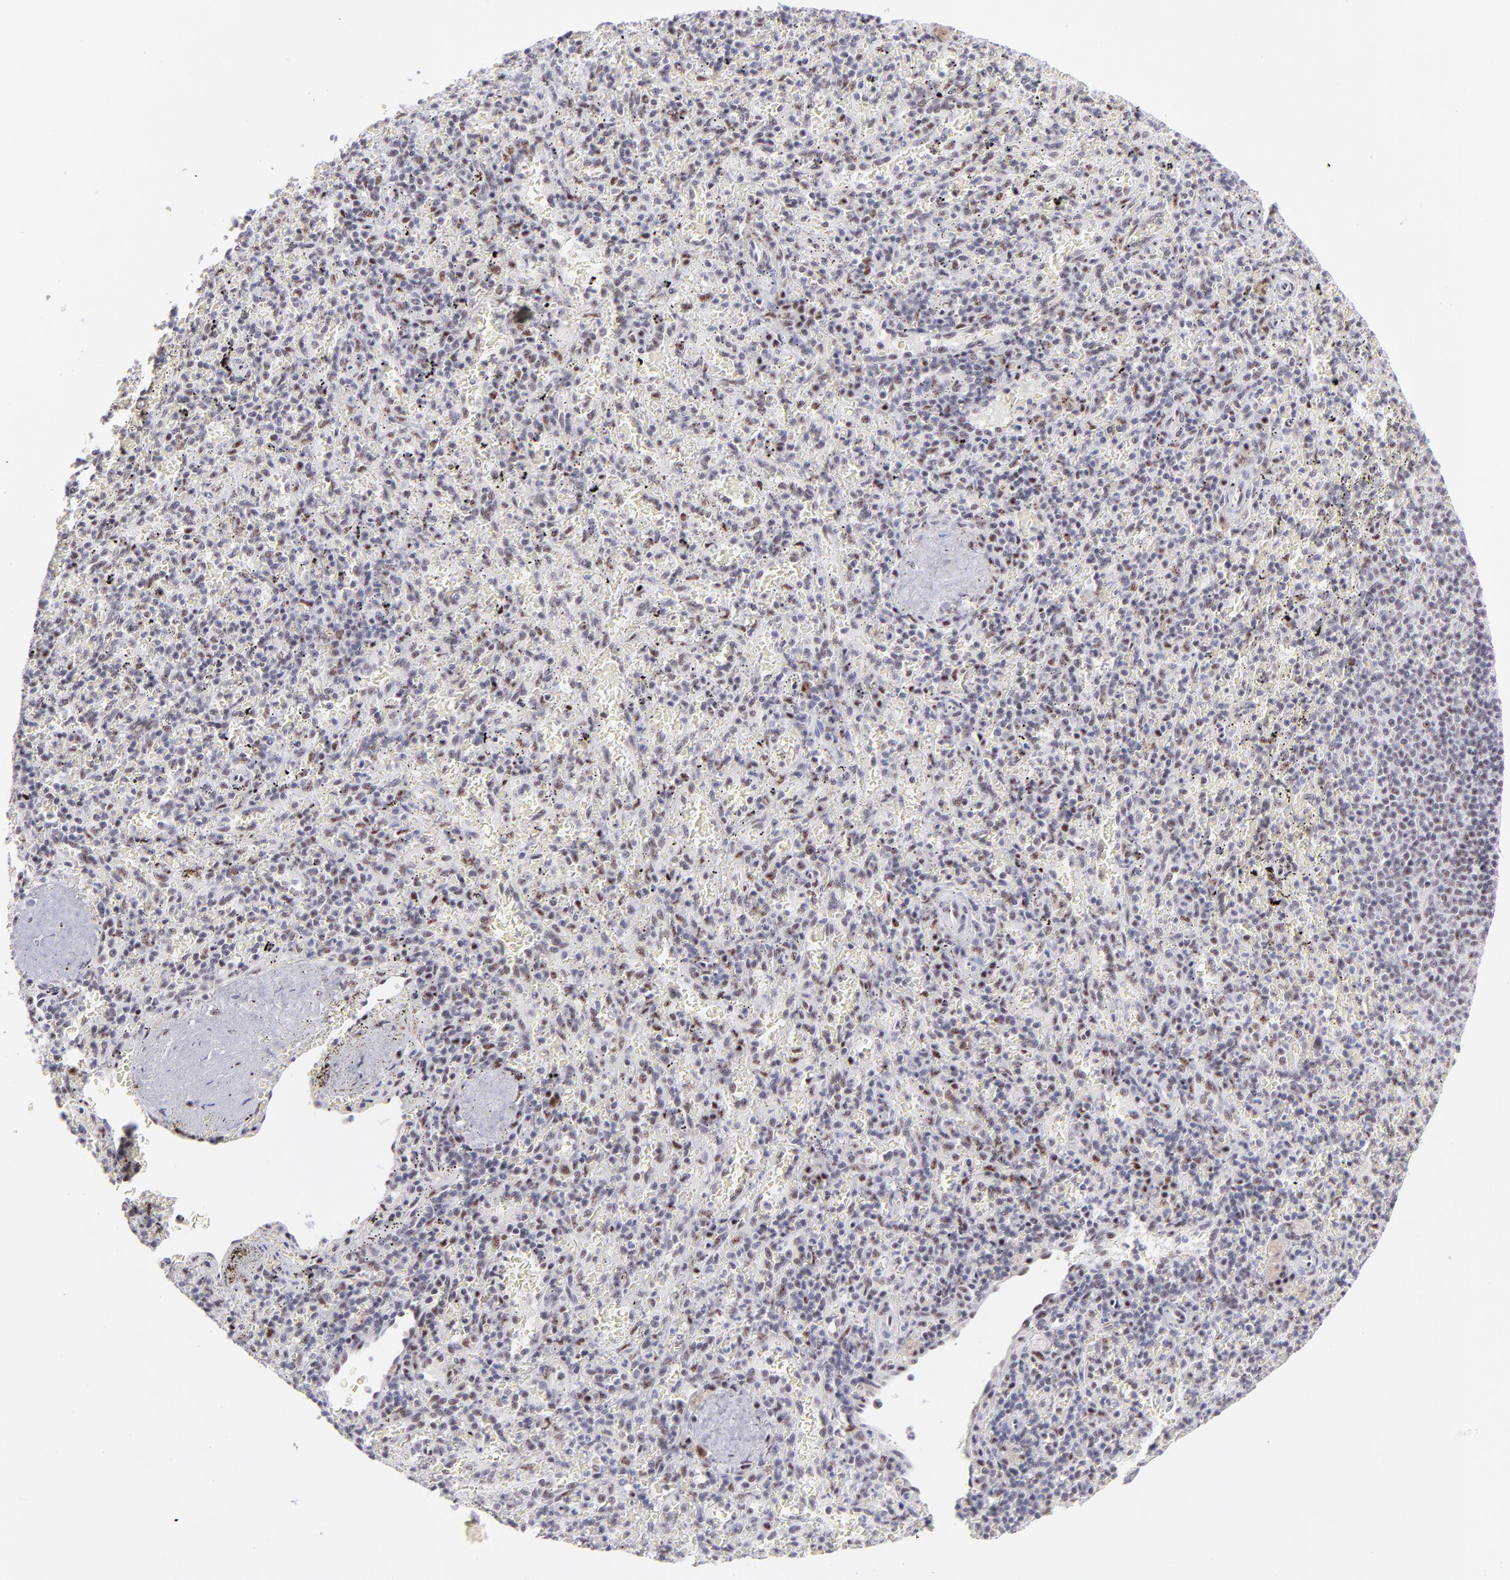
{"staining": {"intensity": "weak", "quantity": "25%-75%", "location": "nuclear"}, "tissue": "spleen", "cell_type": "Cells in red pulp", "image_type": "normal", "snomed": [{"axis": "morphology", "description": "Normal tissue, NOS"}, {"axis": "topography", "description": "Spleen"}], "caption": "Human spleen stained for a protein (brown) exhibits weak nuclear positive expression in approximately 25%-75% of cells in red pulp.", "gene": "CDC25C", "patient": {"sex": "female", "age": 43}}